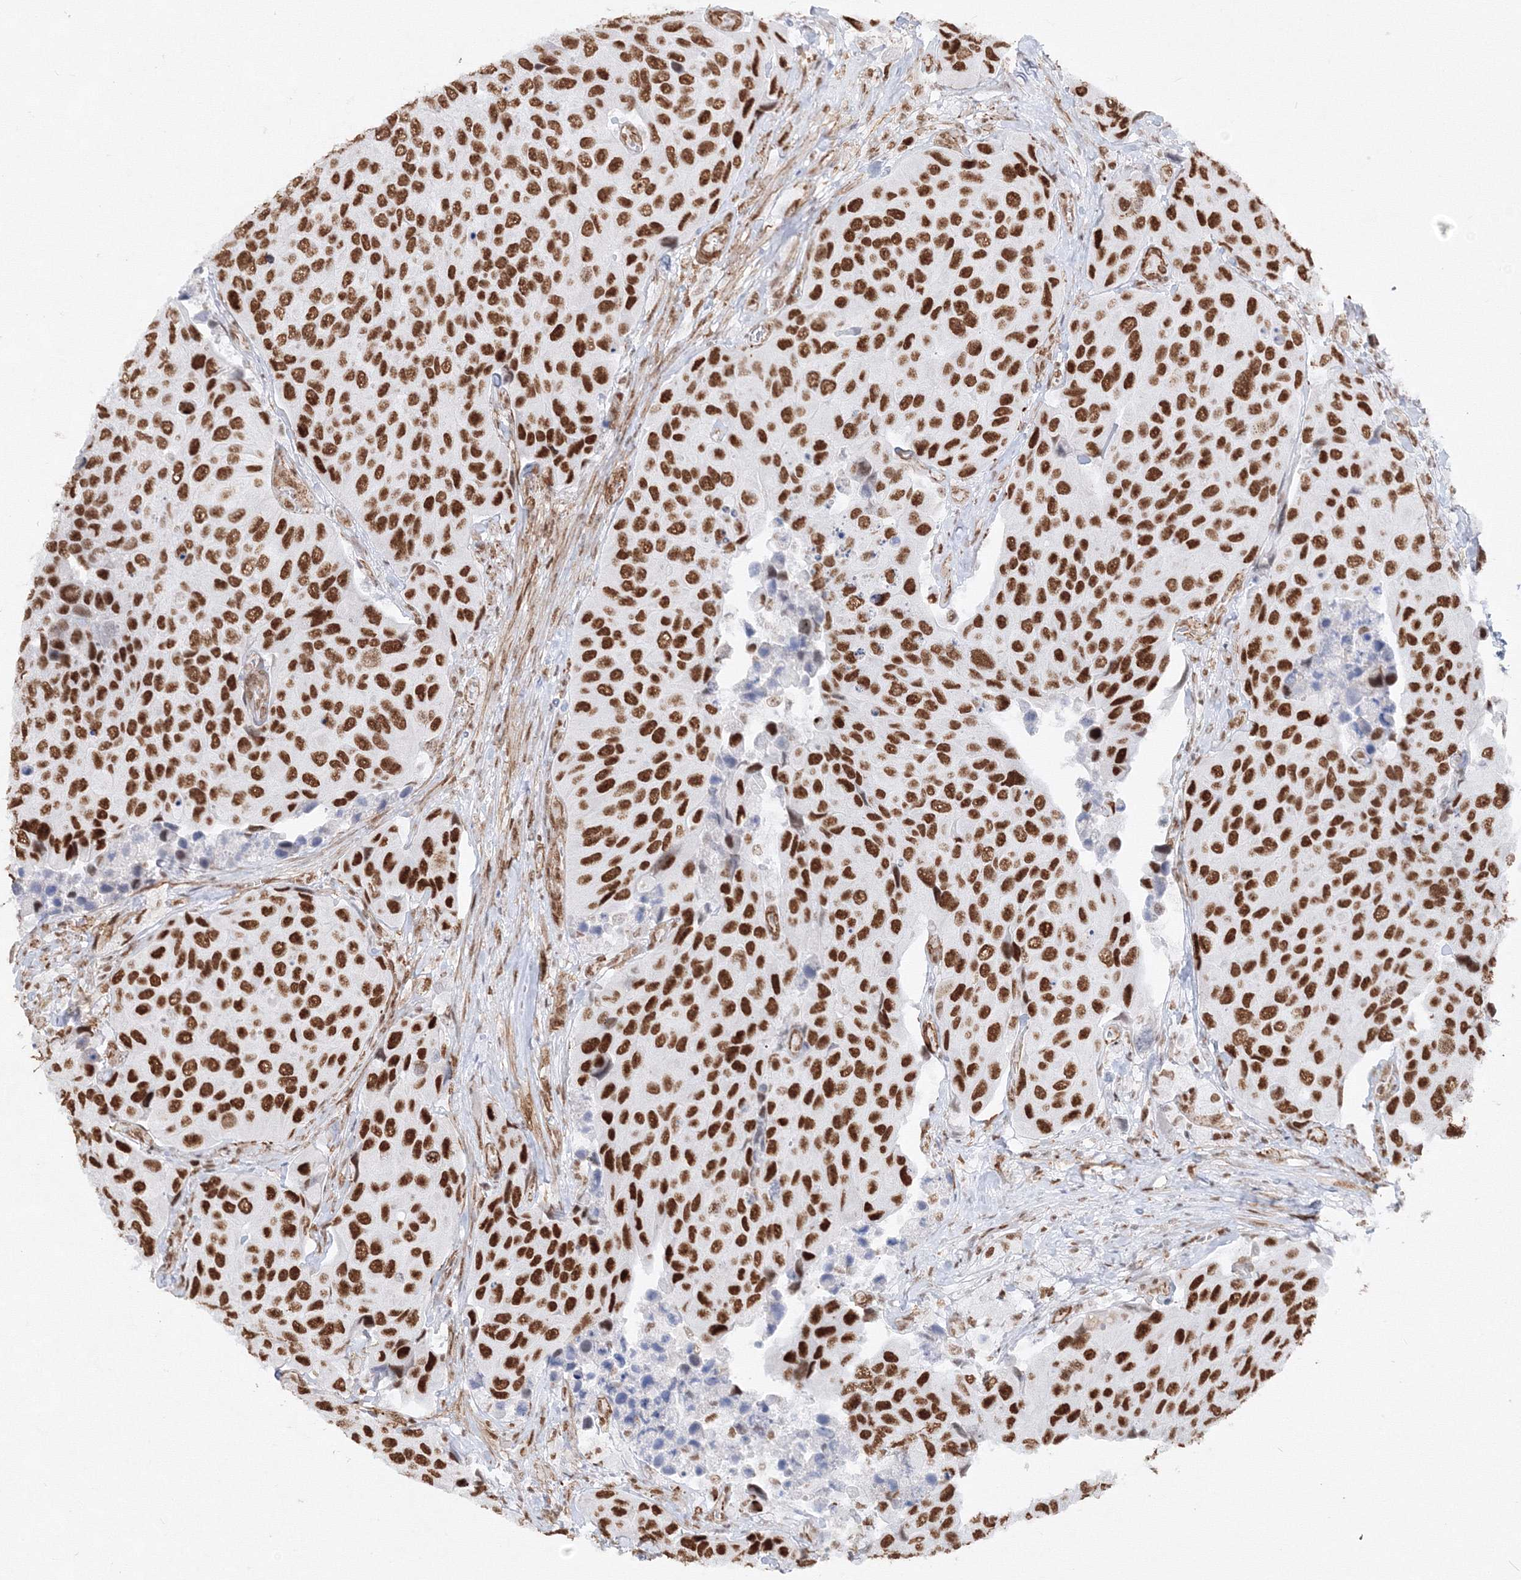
{"staining": {"intensity": "strong", "quantity": ">75%", "location": "nuclear"}, "tissue": "urothelial cancer", "cell_type": "Tumor cells", "image_type": "cancer", "snomed": [{"axis": "morphology", "description": "Urothelial carcinoma, High grade"}, {"axis": "topography", "description": "Urinary bladder"}], "caption": "IHC staining of high-grade urothelial carcinoma, which reveals high levels of strong nuclear expression in approximately >75% of tumor cells indicating strong nuclear protein expression. The staining was performed using DAB (3,3'-diaminobenzidine) (brown) for protein detection and nuclei were counterstained in hematoxylin (blue).", "gene": "ZNF638", "patient": {"sex": "male", "age": 74}}